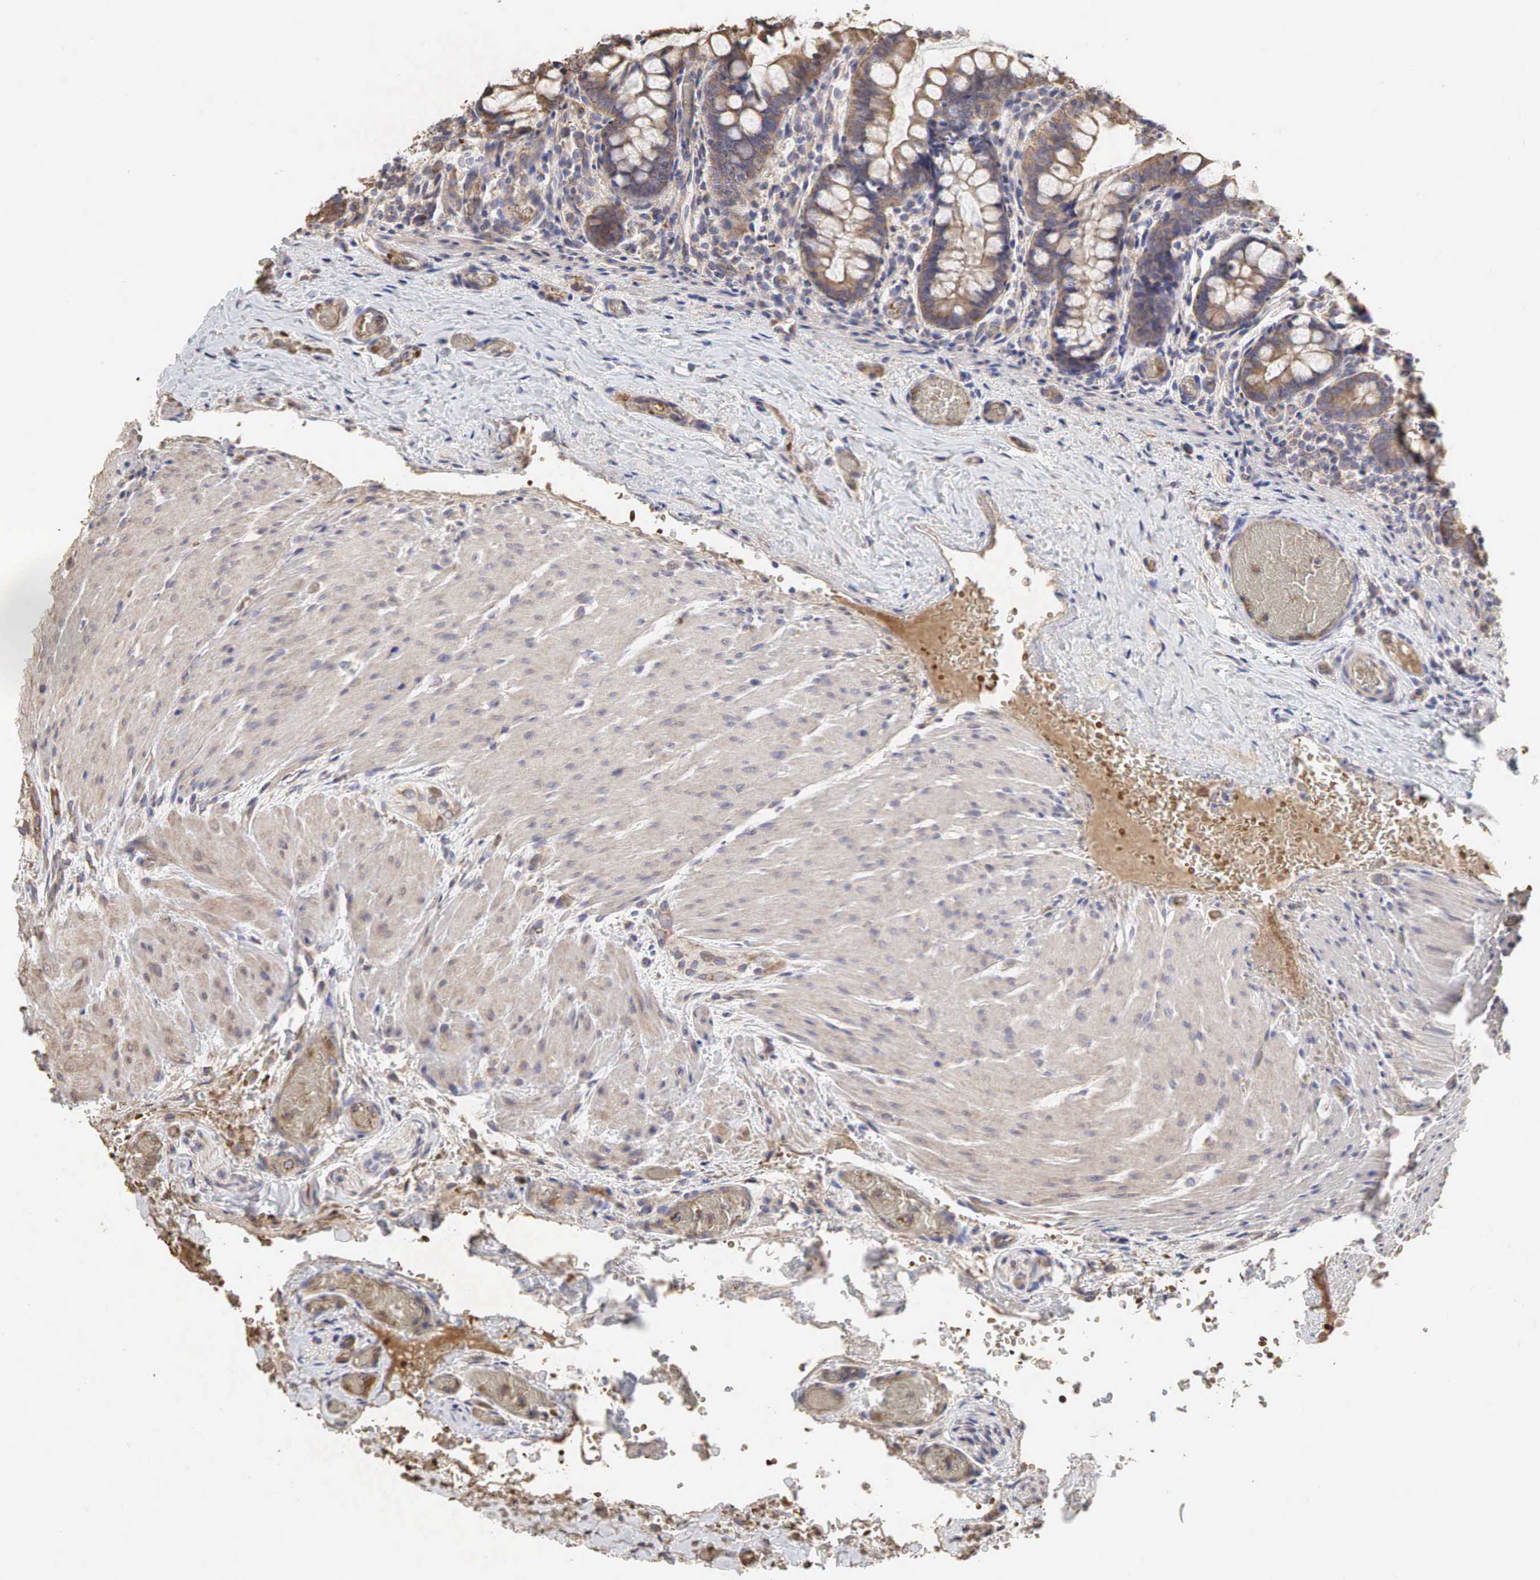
{"staining": {"intensity": "weak", "quantity": ">75%", "location": "cytoplasmic/membranous"}, "tissue": "small intestine", "cell_type": "Glandular cells", "image_type": "normal", "snomed": [{"axis": "morphology", "description": "Normal tissue, NOS"}, {"axis": "topography", "description": "Small intestine"}], "caption": "Immunohistochemical staining of unremarkable human small intestine reveals >75% levels of weak cytoplasmic/membranous protein staining in about >75% of glandular cells. The staining was performed using DAB, with brown indicating positive protein expression. Nuclei are stained blue with hematoxylin.", "gene": "PABPC5", "patient": {"sex": "male", "age": 1}}